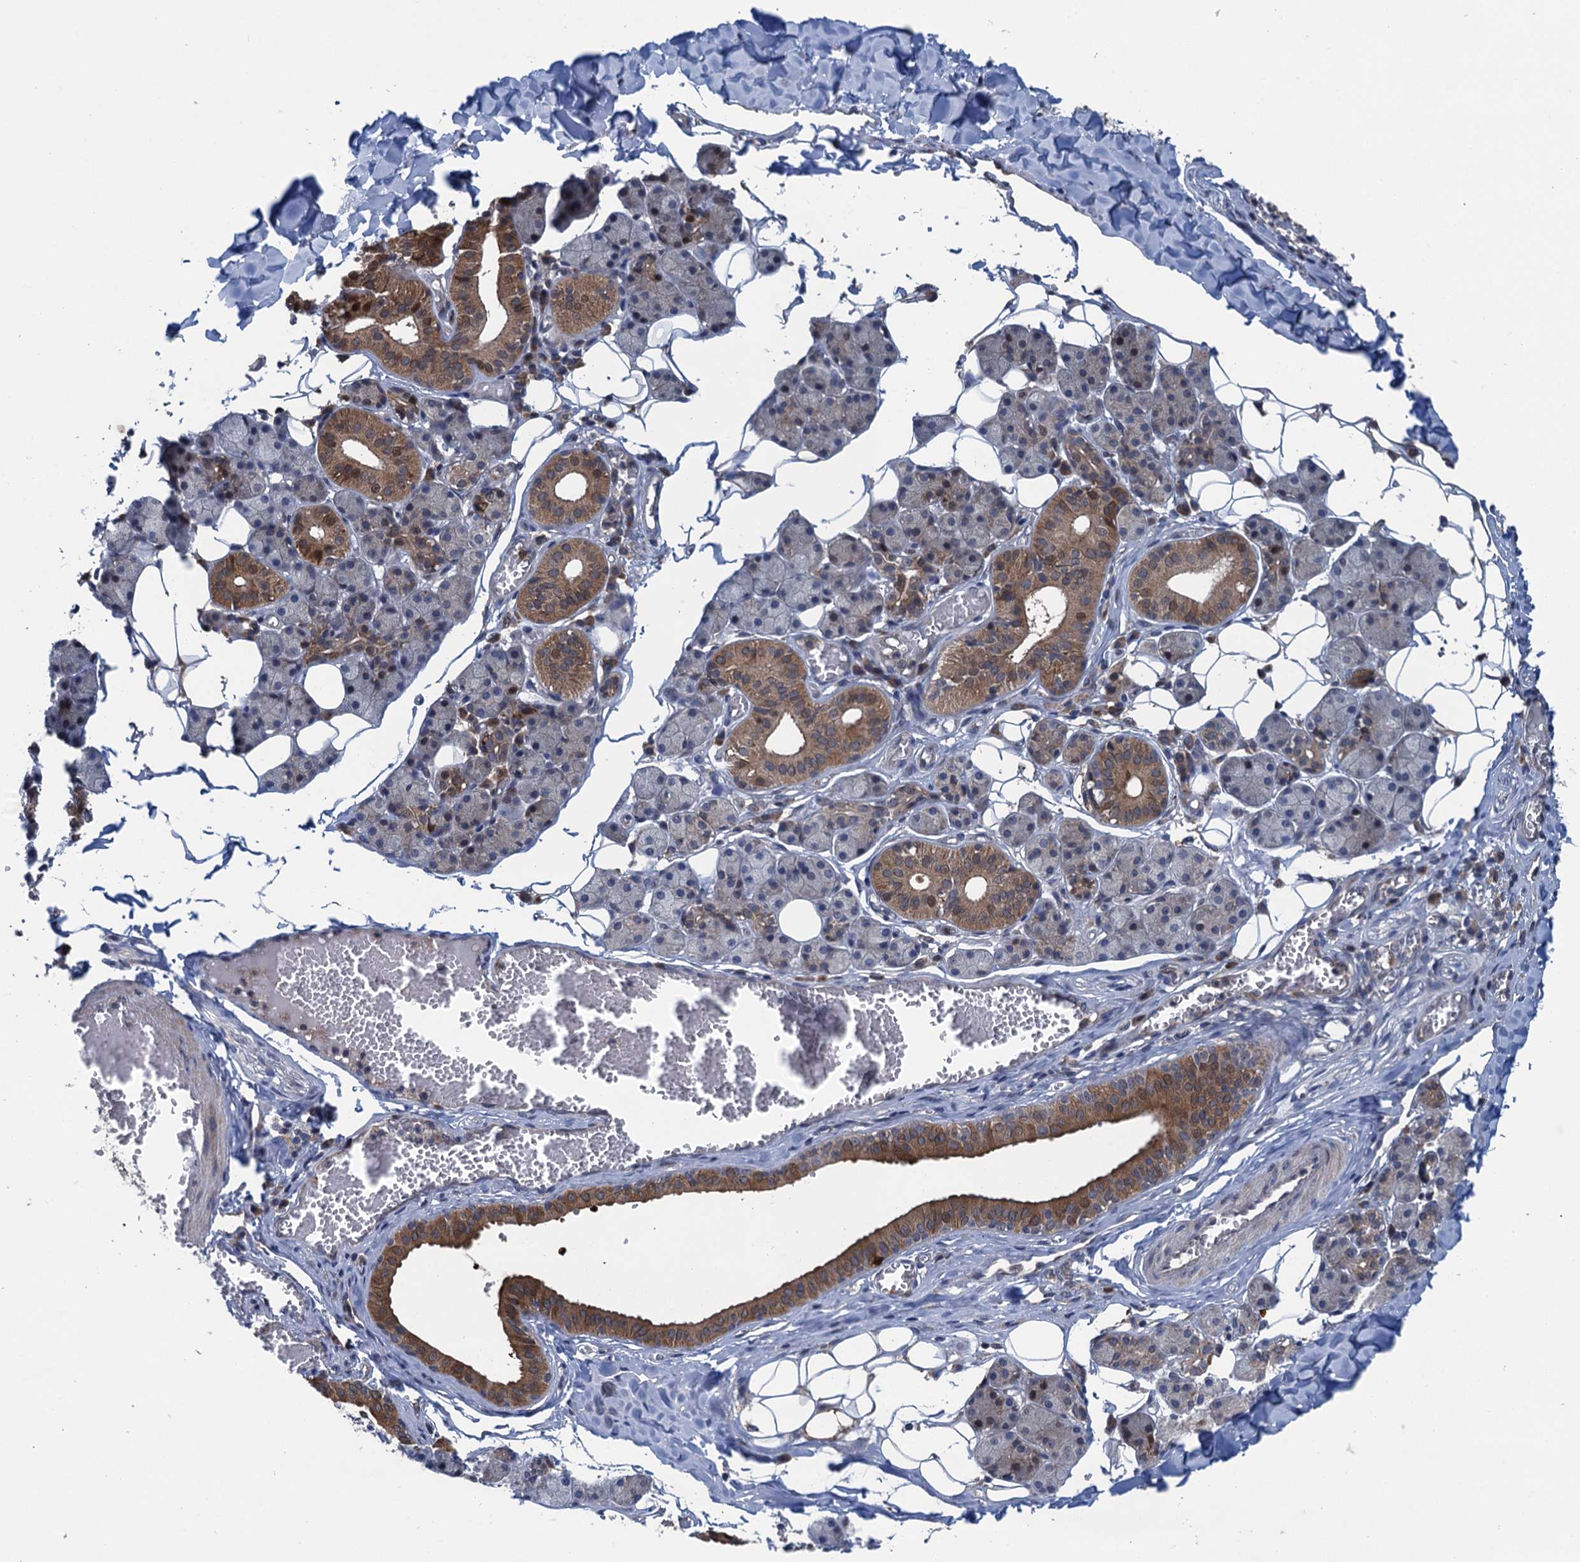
{"staining": {"intensity": "moderate", "quantity": "25%-75%", "location": "cytoplasmic/membranous,nuclear"}, "tissue": "salivary gland", "cell_type": "Glandular cells", "image_type": "normal", "snomed": [{"axis": "morphology", "description": "Normal tissue, NOS"}, {"axis": "topography", "description": "Salivary gland"}], "caption": "Salivary gland stained with DAB (3,3'-diaminobenzidine) immunohistochemistry displays medium levels of moderate cytoplasmic/membranous,nuclear expression in about 25%-75% of glandular cells.", "gene": "CNTN5", "patient": {"sex": "female", "age": 33}}